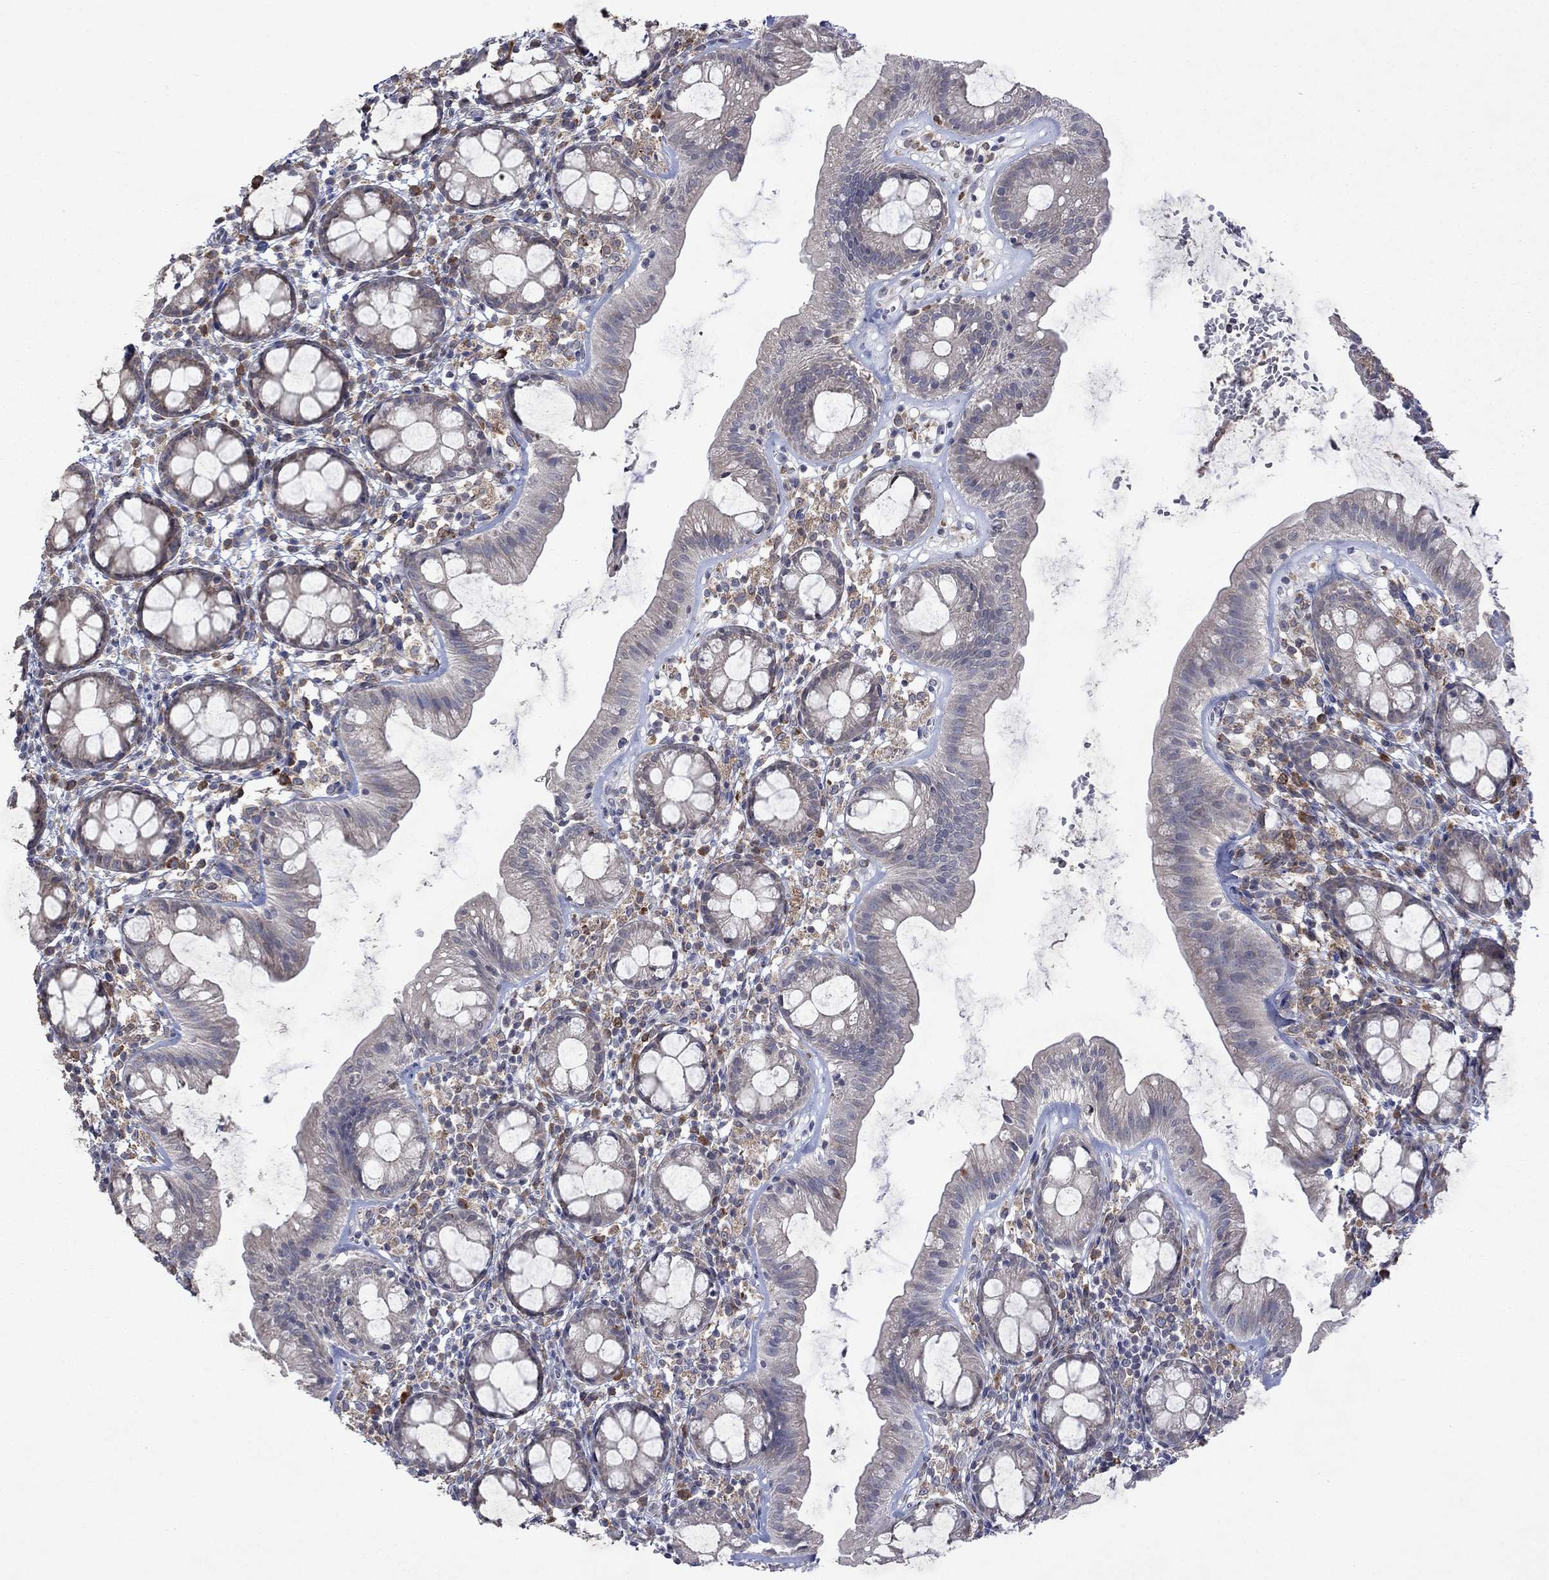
{"staining": {"intensity": "negative", "quantity": "none", "location": "none"}, "tissue": "rectum", "cell_type": "Glandular cells", "image_type": "normal", "snomed": [{"axis": "morphology", "description": "Normal tissue, NOS"}, {"axis": "topography", "description": "Rectum"}], "caption": "Immunohistochemistry of normal human rectum reveals no expression in glandular cells.", "gene": "TMEM97", "patient": {"sex": "male", "age": 57}}